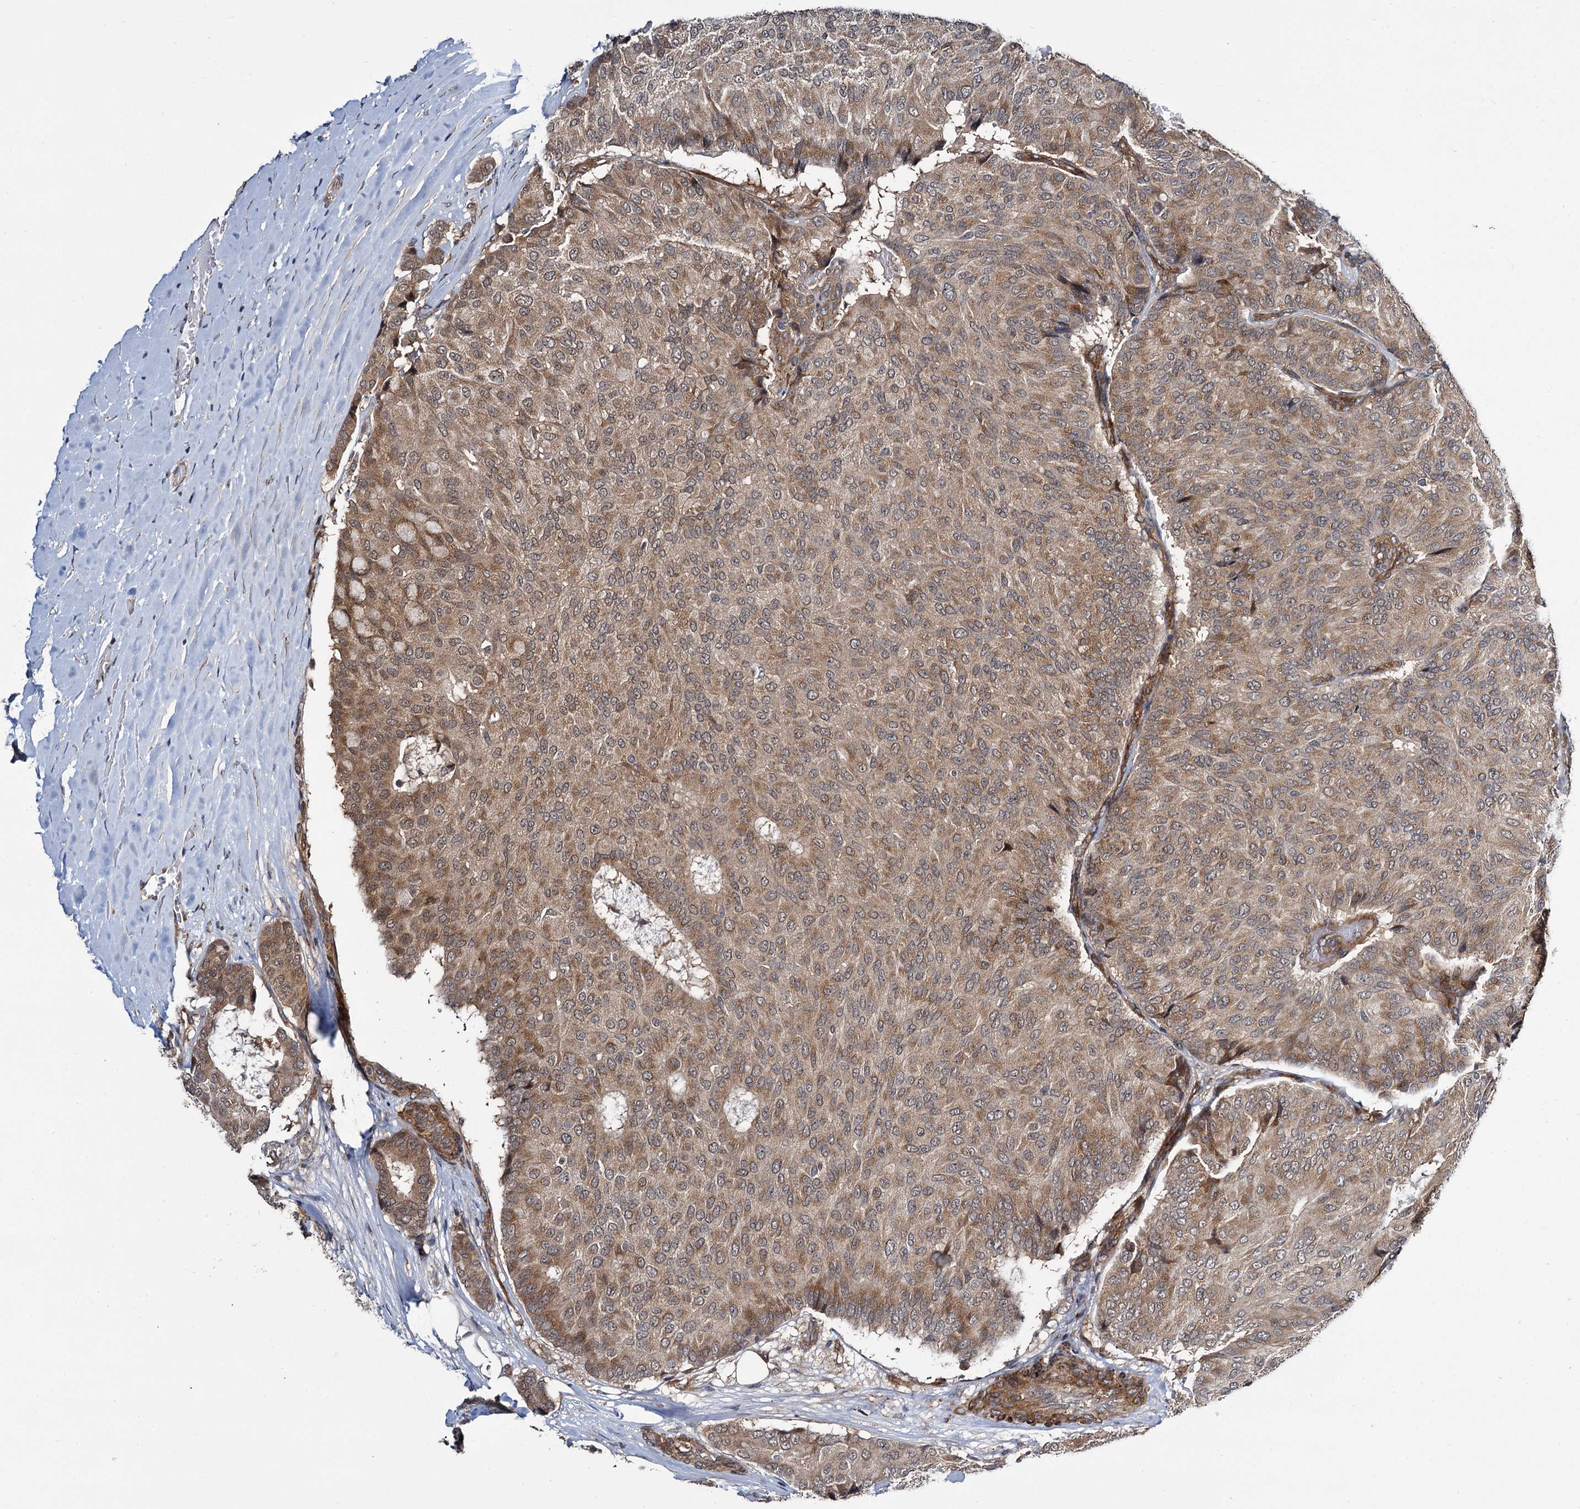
{"staining": {"intensity": "moderate", "quantity": ">75%", "location": "cytoplasmic/membranous"}, "tissue": "breast cancer", "cell_type": "Tumor cells", "image_type": "cancer", "snomed": [{"axis": "morphology", "description": "Duct carcinoma"}, {"axis": "topography", "description": "Breast"}], "caption": "Protein staining displays moderate cytoplasmic/membranous staining in approximately >75% of tumor cells in invasive ductal carcinoma (breast). (Brightfield microscopy of DAB IHC at high magnification).", "gene": "ARHGAP42", "patient": {"sex": "female", "age": 75}}